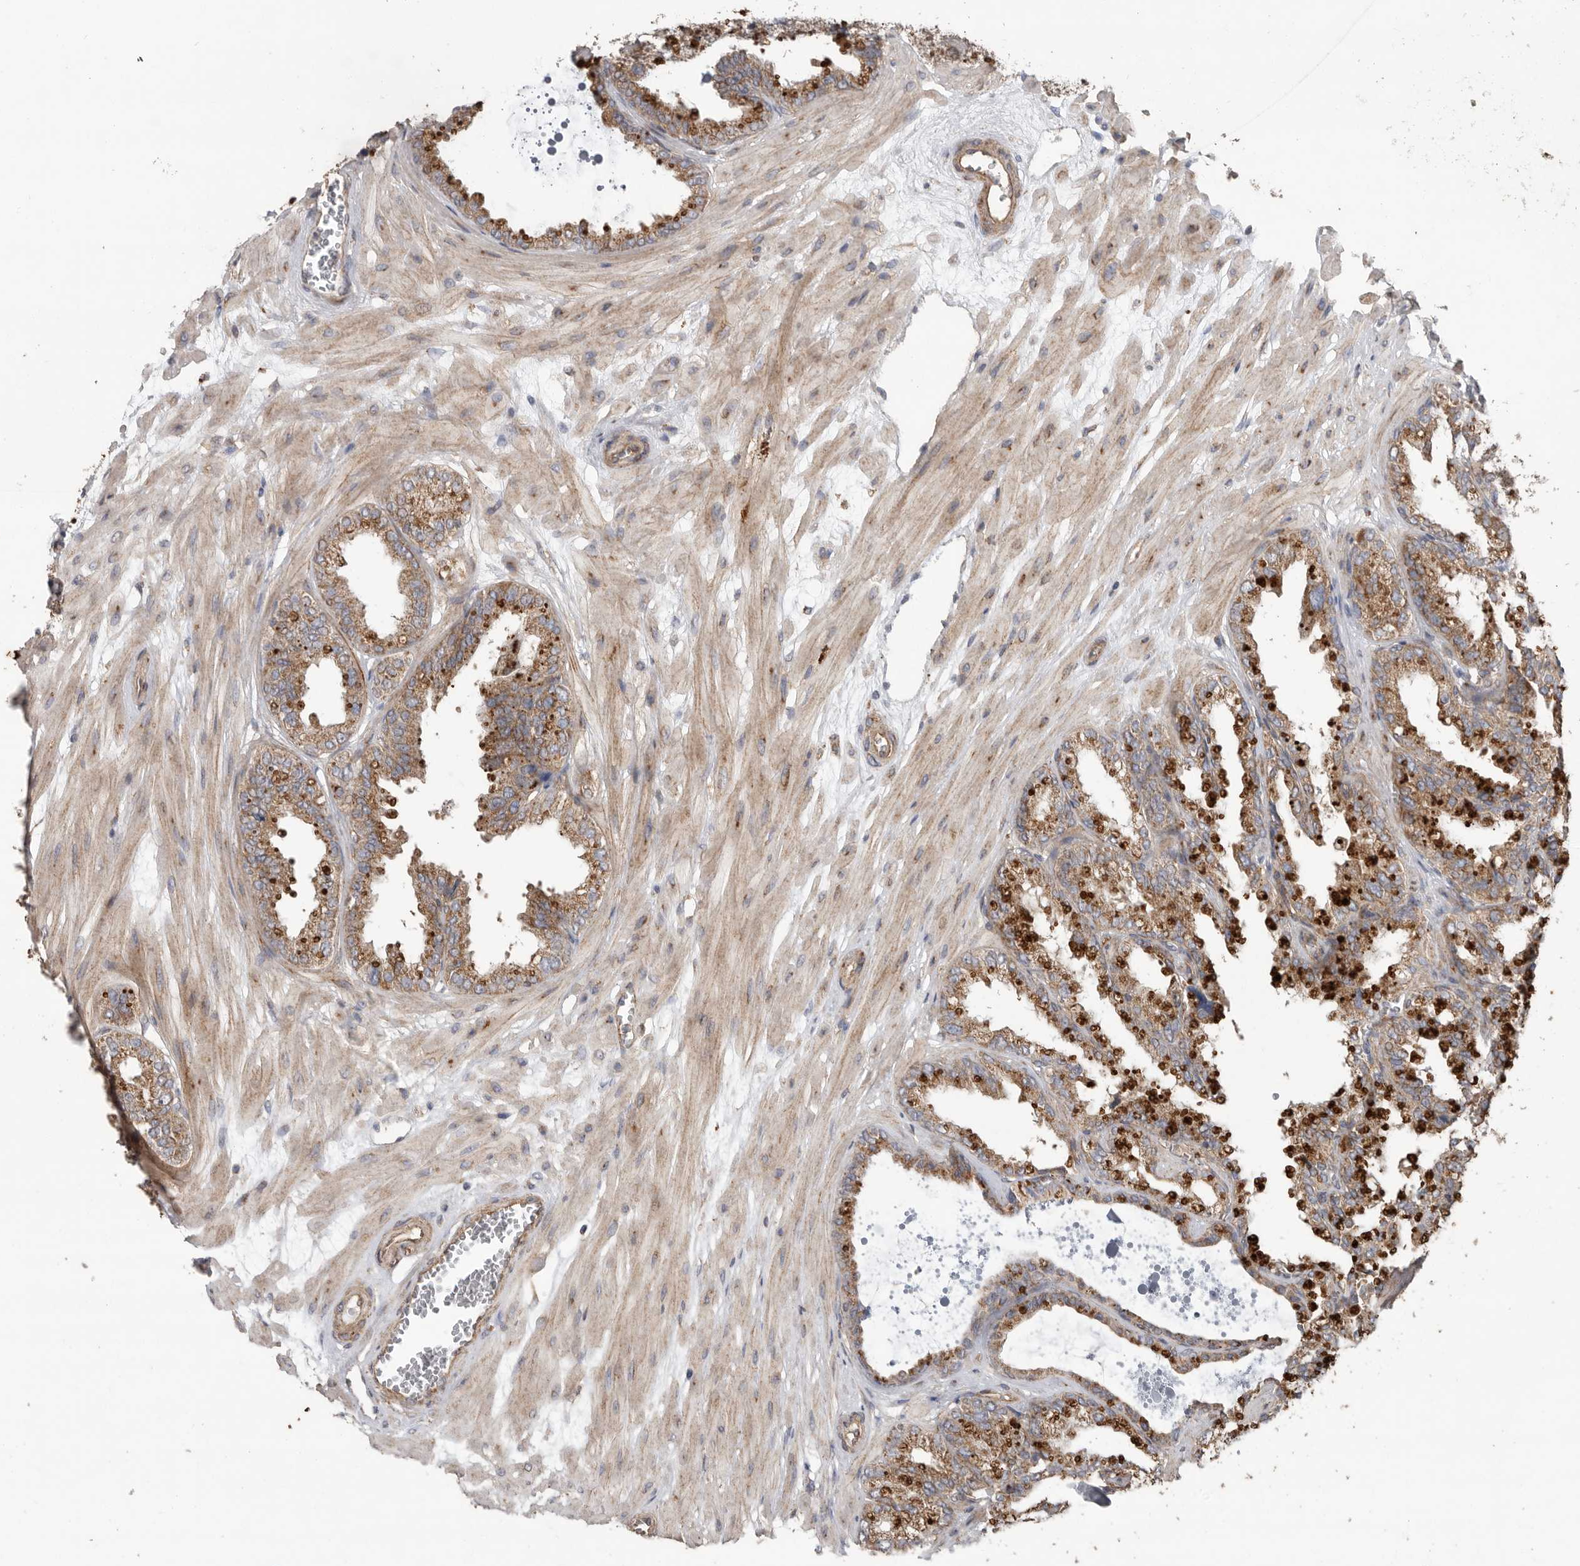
{"staining": {"intensity": "moderate", "quantity": ">75%", "location": "cytoplasmic/membranous"}, "tissue": "seminal vesicle", "cell_type": "Glandular cells", "image_type": "normal", "snomed": [{"axis": "morphology", "description": "Normal tissue, NOS"}, {"axis": "topography", "description": "Prostate"}, {"axis": "topography", "description": "Seminal veicle"}], "caption": "Immunohistochemistry (IHC) photomicrograph of unremarkable human seminal vesicle stained for a protein (brown), which shows medium levels of moderate cytoplasmic/membranous positivity in about >75% of glandular cells.", "gene": "PODXL2", "patient": {"sex": "male", "age": 51}}